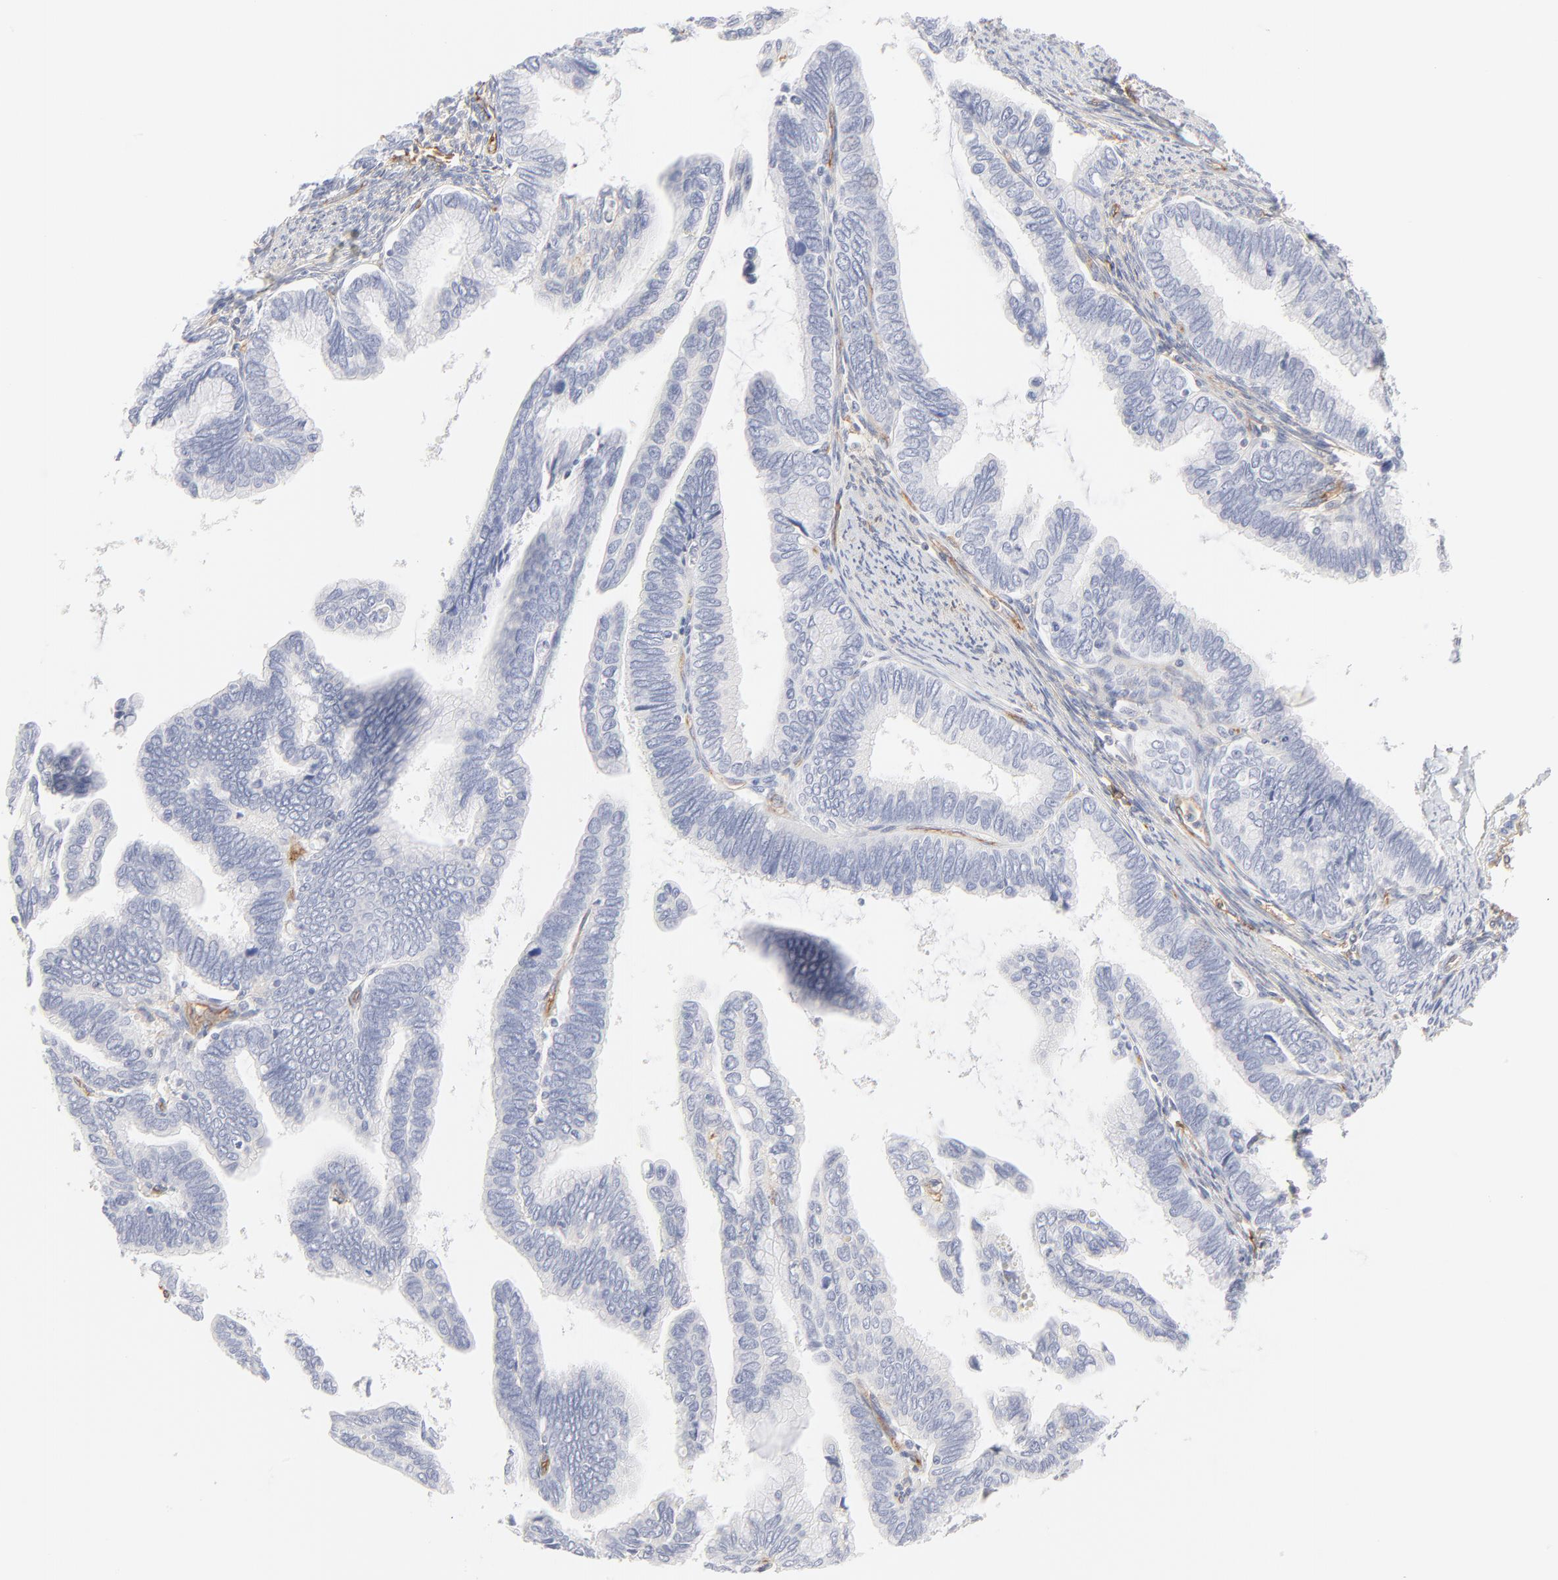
{"staining": {"intensity": "negative", "quantity": "none", "location": "none"}, "tissue": "cervical cancer", "cell_type": "Tumor cells", "image_type": "cancer", "snomed": [{"axis": "morphology", "description": "Adenocarcinoma, NOS"}, {"axis": "topography", "description": "Cervix"}], "caption": "Protein analysis of adenocarcinoma (cervical) exhibits no significant staining in tumor cells. The staining was performed using DAB to visualize the protein expression in brown, while the nuclei were stained in blue with hematoxylin (Magnification: 20x).", "gene": "ITGA5", "patient": {"sex": "female", "age": 49}}